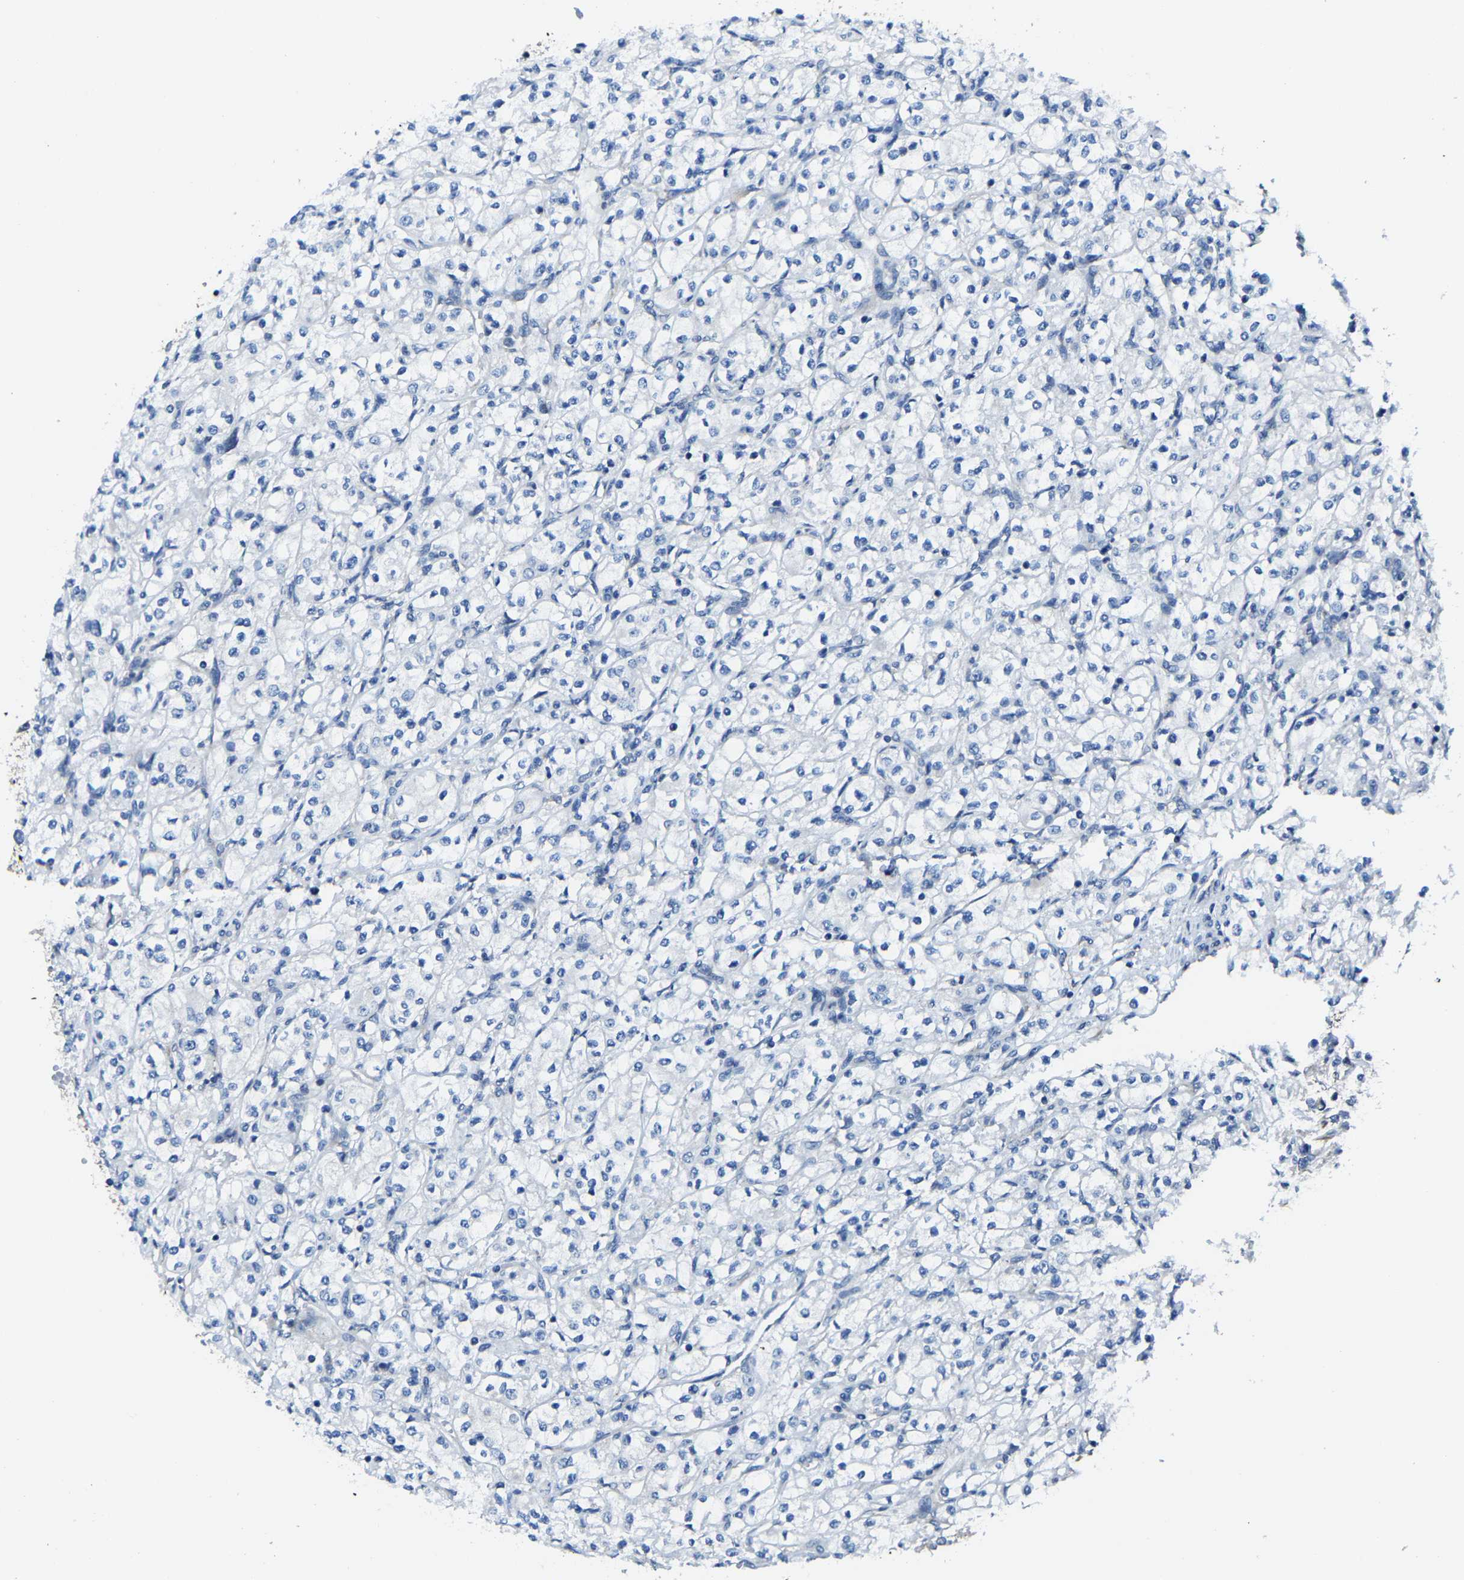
{"staining": {"intensity": "negative", "quantity": "none", "location": "none"}, "tissue": "renal cancer", "cell_type": "Tumor cells", "image_type": "cancer", "snomed": [{"axis": "morphology", "description": "Adenocarcinoma, NOS"}, {"axis": "topography", "description": "Kidney"}], "caption": "Micrograph shows no protein positivity in tumor cells of adenocarcinoma (renal) tissue.", "gene": "G3BP2", "patient": {"sex": "male", "age": 77}}